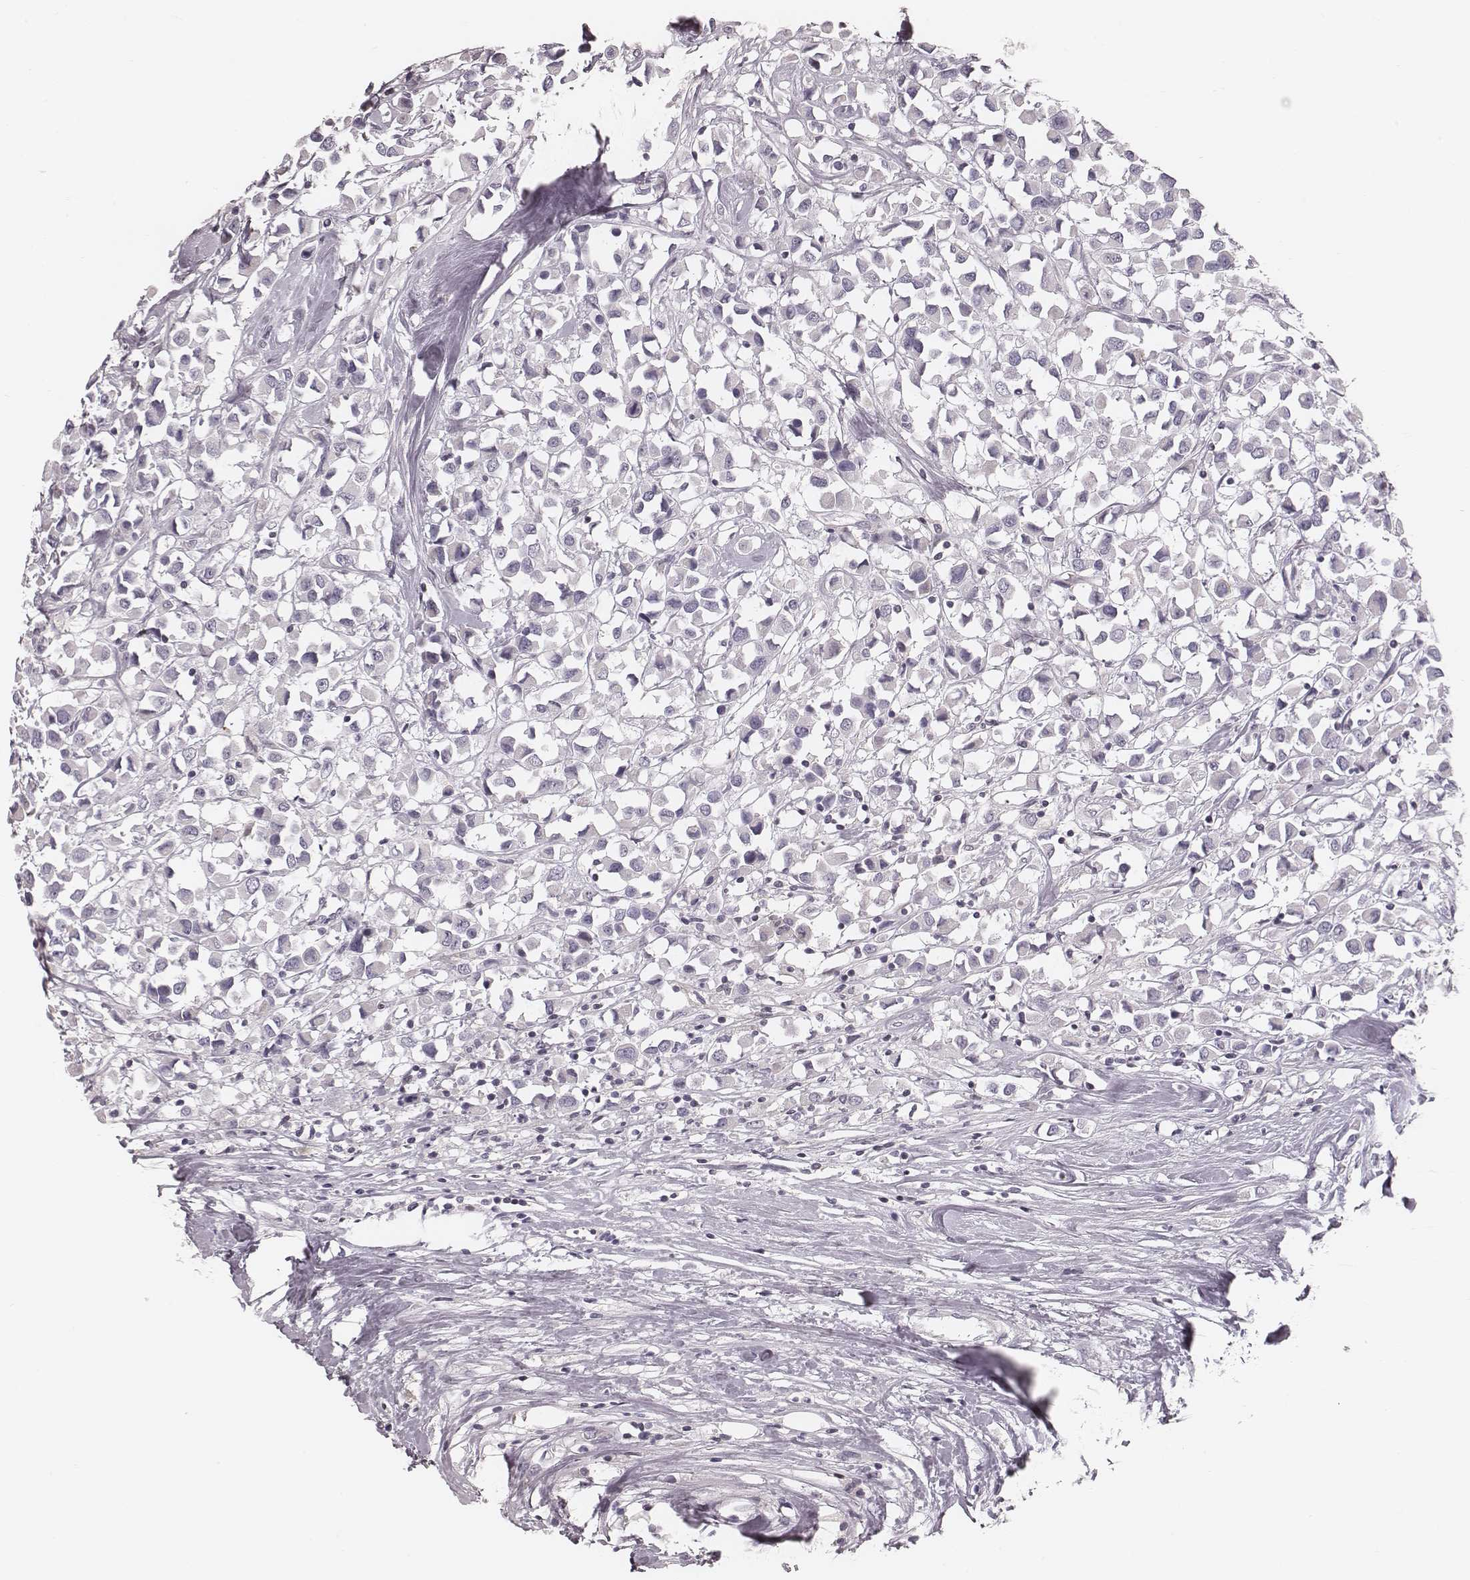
{"staining": {"intensity": "negative", "quantity": "none", "location": "none"}, "tissue": "breast cancer", "cell_type": "Tumor cells", "image_type": "cancer", "snomed": [{"axis": "morphology", "description": "Duct carcinoma"}, {"axis": "topography", "description": "Breast"}], "caption": "High magnification brightfield microscopy of breast invasive ductal carcinoma stained with DAB (3,3'-diaminobenzidine) (brown) and counterstained with hematoxylin (blue): tumor cells show no significant staining.", "gene": "S100Z", "patient": {"sex": "female", "age": 61}}